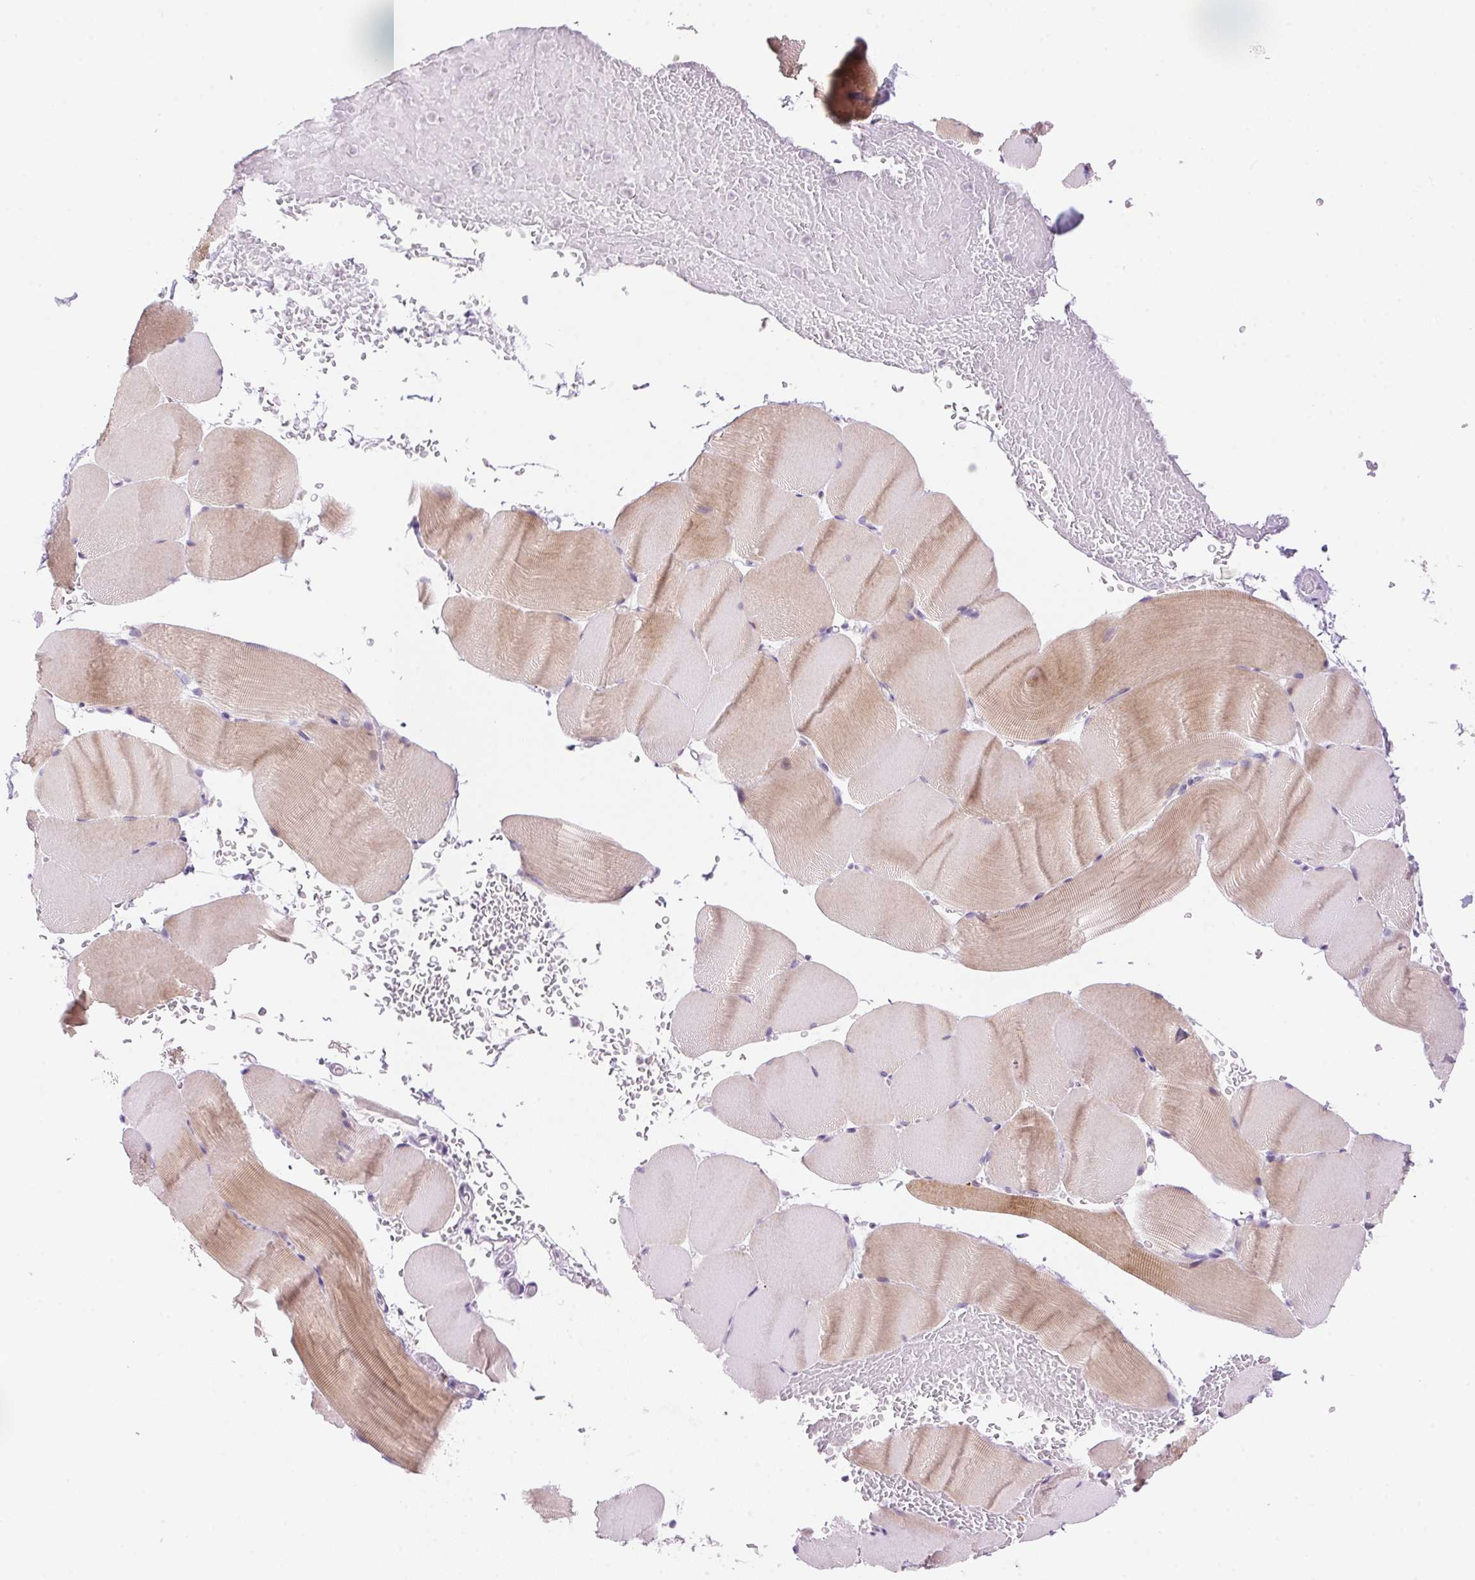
{"staining": {"intensity": "weak", "quantity": "25%-75%", "location": "cytoplasmic/membranous"}, "tissue": "skeletal muscle", "cell_type": "Myocytes", "image_type": "normal", "snomed": [{"axis": "morphology", "description": "Normal tissue, NOS"}, {"axis": "topography", "description": "Skeletal muscle"}], "caption": "This is a histology image of immunohistochemistry (IHC) staining of normal skeletal muscle, which shows weak expression in the cytoplasmic/membranous of myocytes.", "gene": "TEKT1", "patient": {"sex": "female", "age": 37}}